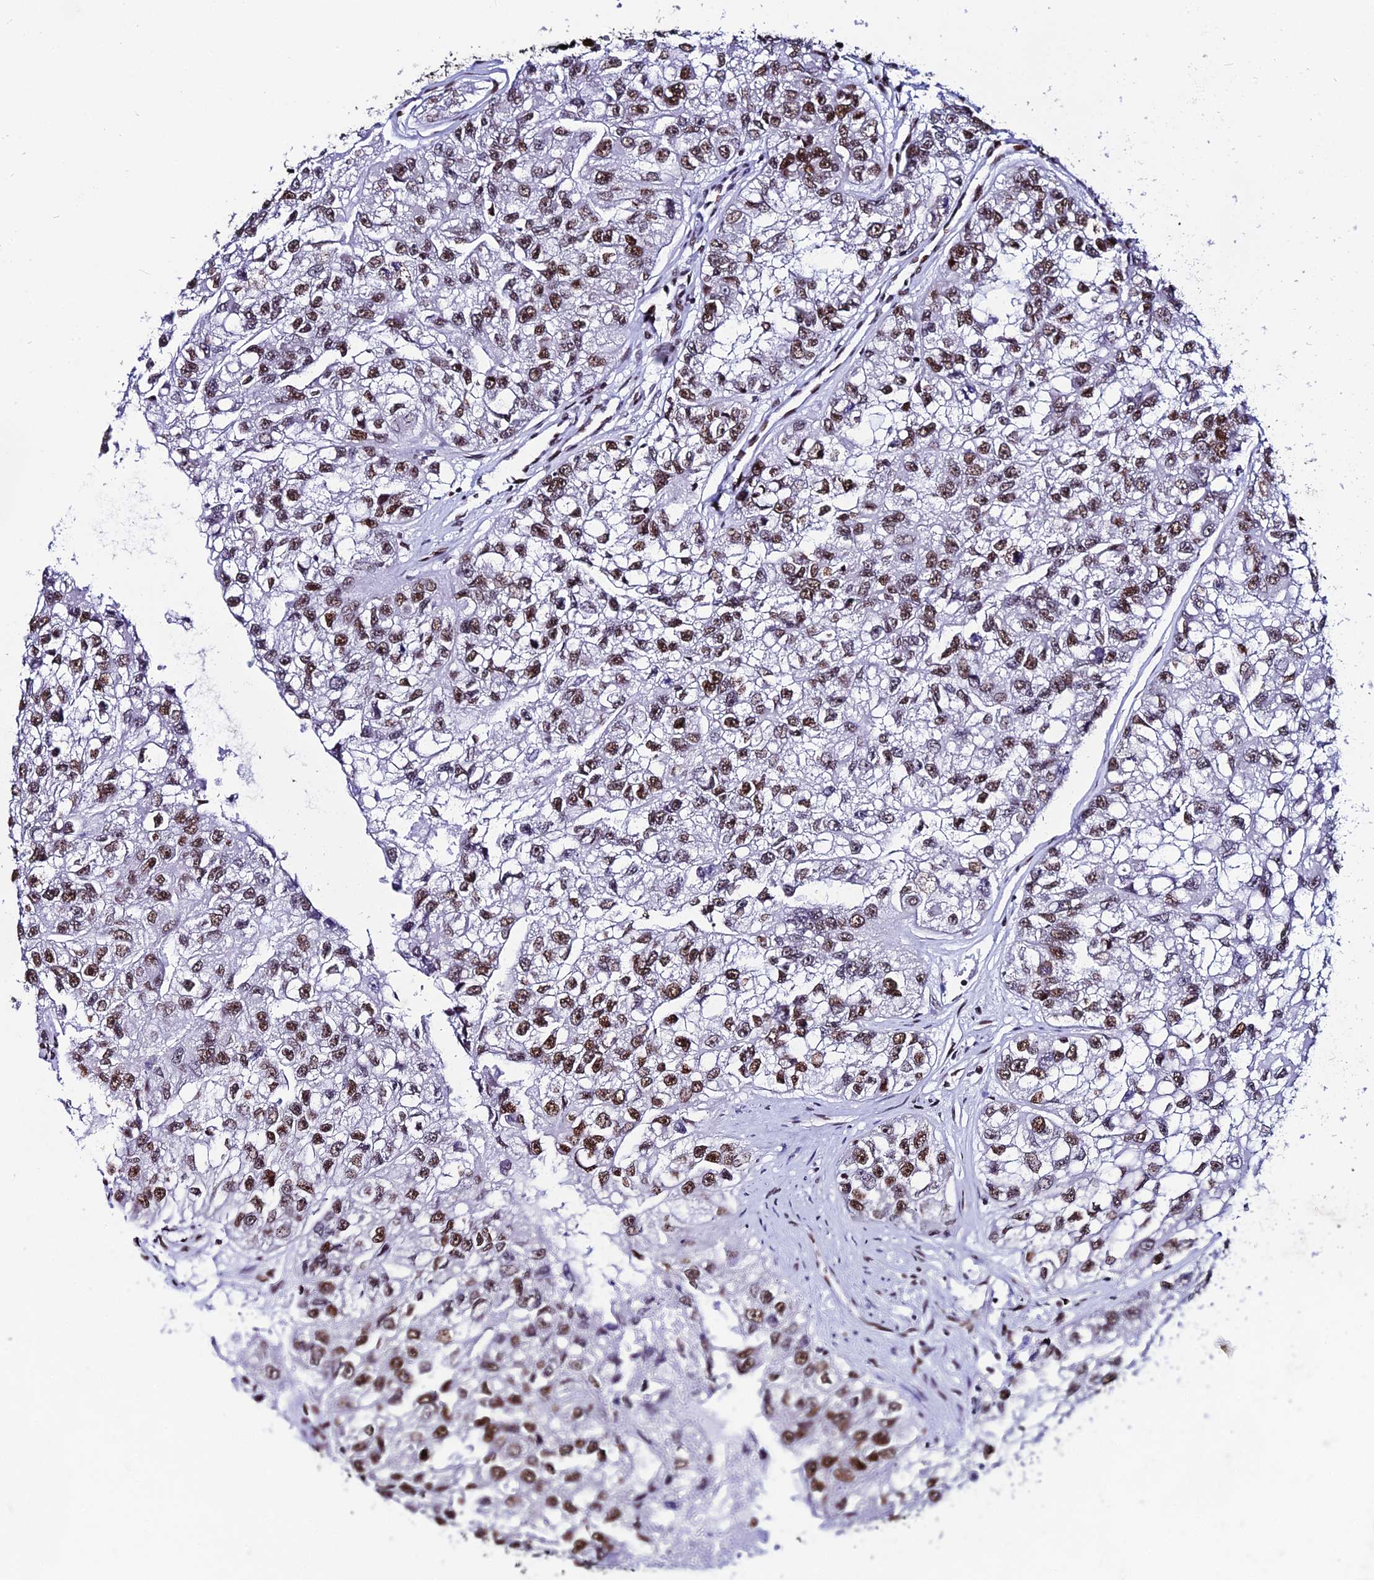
{"staining": {"intensity": "moderate", "quantity": ">75%", "location": "nuclear"}, "tissue": "renal cancer", "cell_type": "Tumor cells", "image_type": "cancer", "snomed": [{"axis": "morphology", "description": "Adenocarcinoma, NOS"}, {"axis": "topography", "description": "Kidney"}], "caption": "IHC (DAB (3,3'-diaminobenzidine)) staining of renal cancer exhibits moderate nuclear protein staining in about >75% of tumor cells.", "gene": "HNRNPH1", "patient": {"sex": "male", "age": 63}}